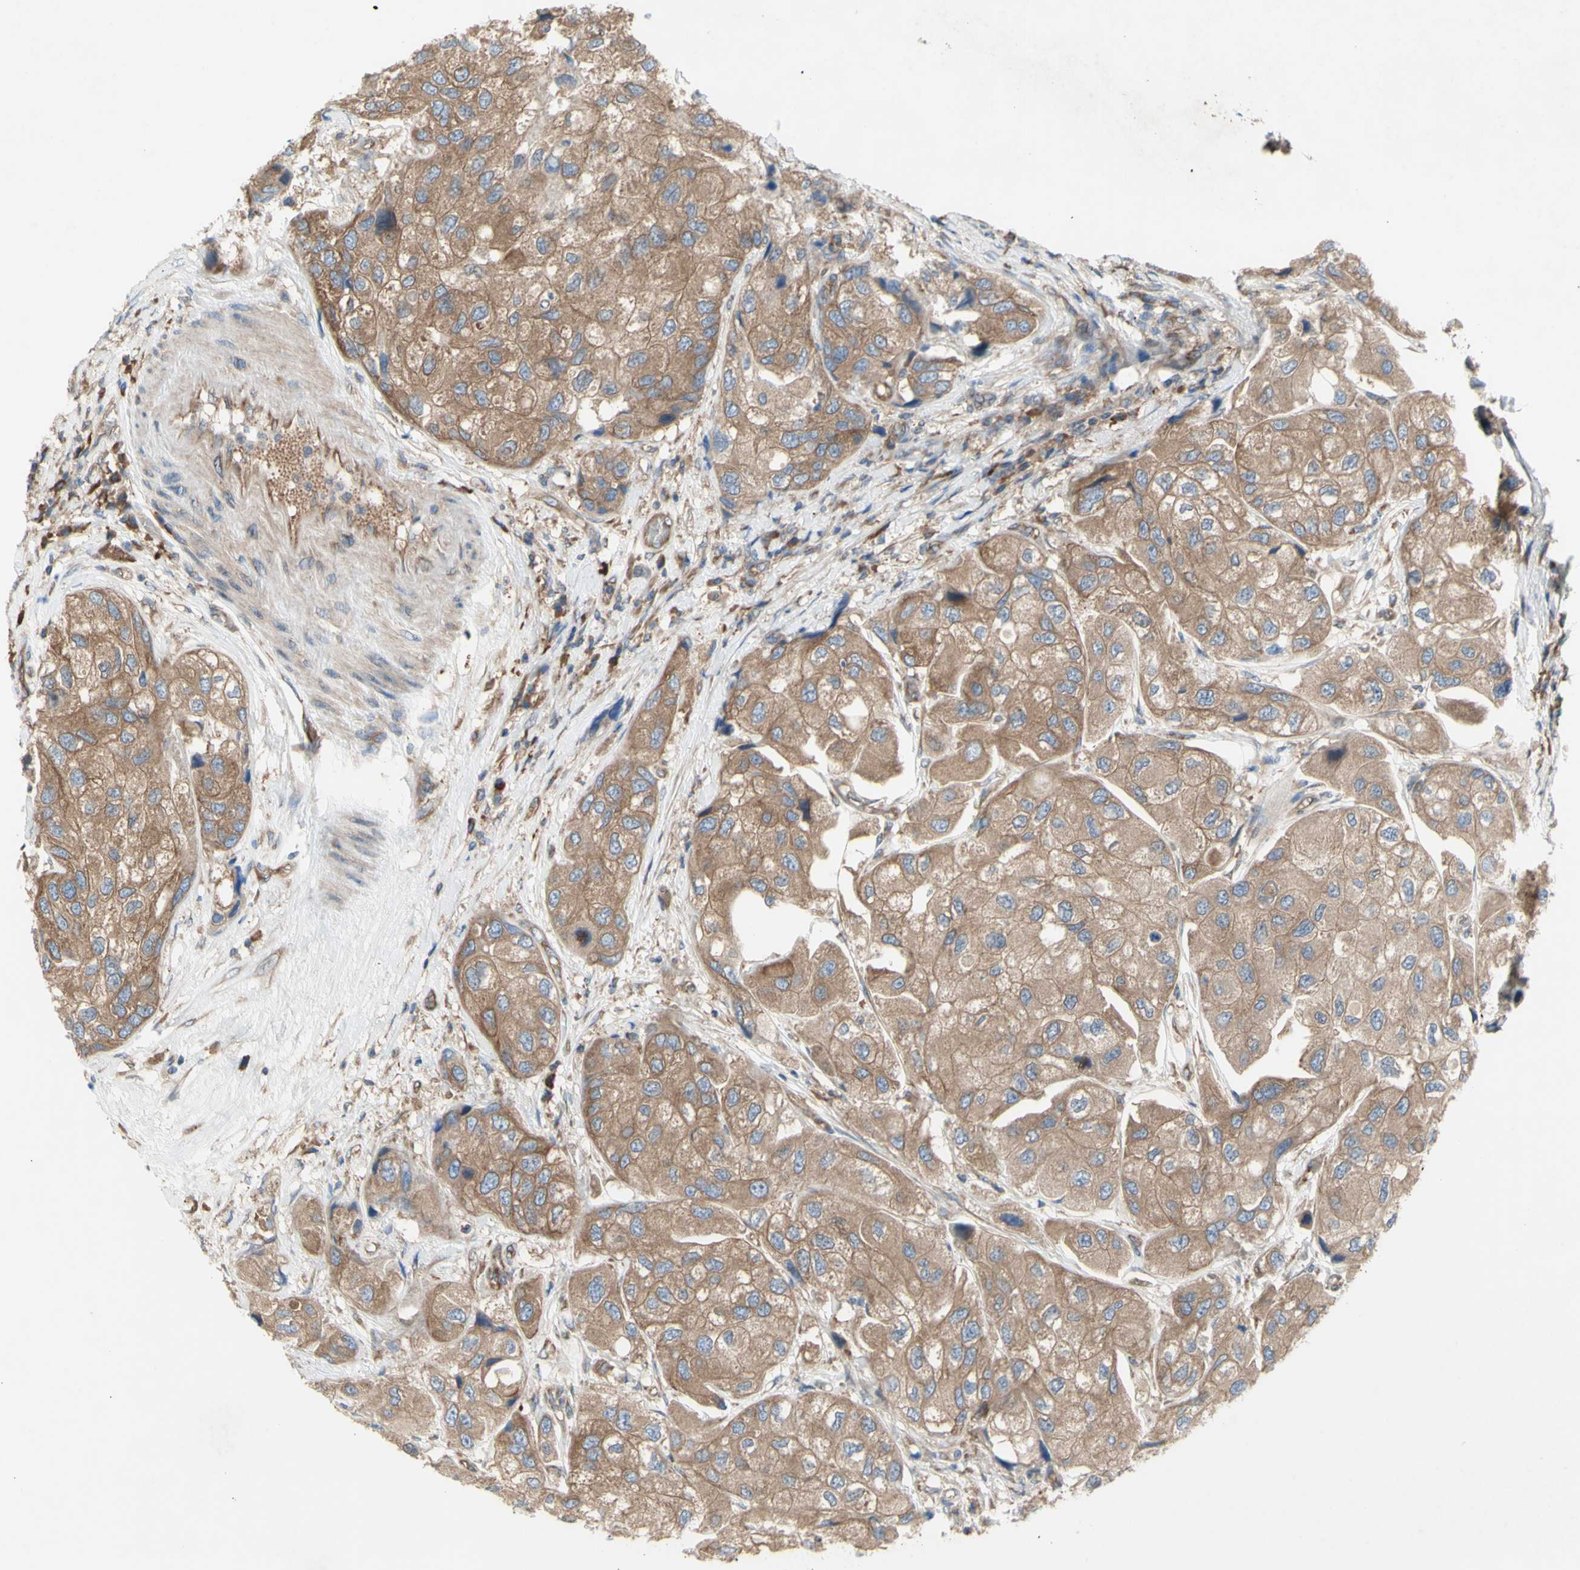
{"staining": {"intensity": "moderate", "quantity": ">75%", "location": "cytoplasmic/membranous"}, "tissue": "urothelial cancer", "cell_type": "Tumor cells", "image_type": "cancer", "snomed": [{"axis": "morphology", "description": "Urothelial carcinoma, High grade"}, {"axis": "topography", "description": "Urinary bladder"}], "caption": "Immunohistochemical staining of urothelial cancer displays medium levels of moderate cytoplasmic/membranous protein expression in approximately >75% of tumor cells.", "gene": "KLC1", "patient": {"sex": "female", "age": 64}}